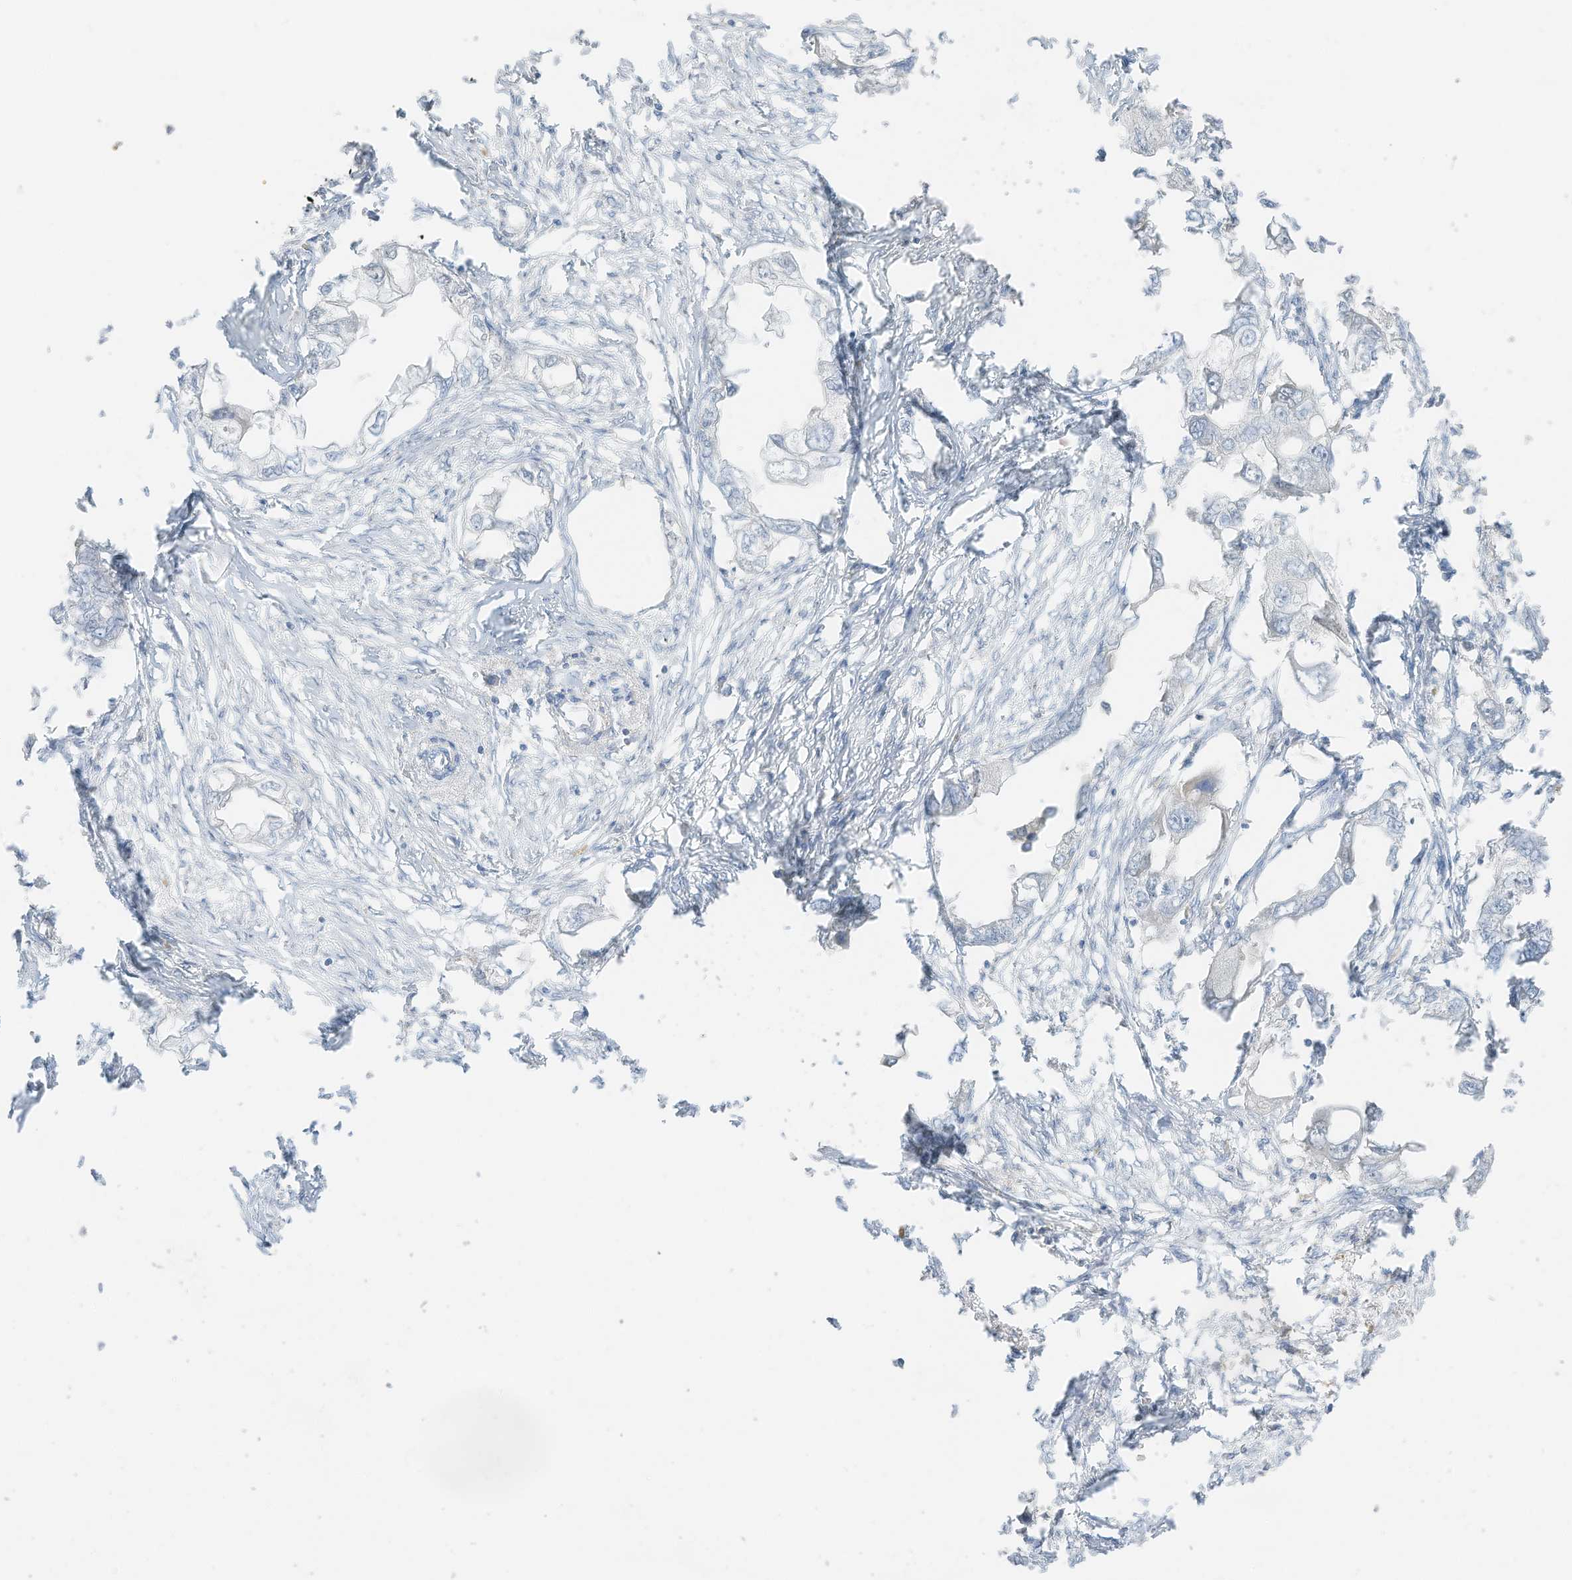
{"staining": {"intensity": "negative", "quantity": "none", "location": "none"}, "tissue": "endometrial cancer", "cell_type": "Tumor cells", "image_type": "cancer", "snomed": [{"axis": "morphology", "description": "Adenocarcinoma, NOS"}, {"axis": "morphology", "description": "Adenocarcinoma, metastatic, NOS"}, {"axis": "topography", "description": "Adipose tissue"}, {"axis": "topography", "description": "Endometrium"}], "caption": "Immunohistochemistry (IHC) micrograph of neoplastic tissue: endometrial cancer stained with DAB demonstrates no significant protein positivity in tumor cells.", "gene": "ZBTB41", "patient": {"sex": "female", "age": 67}}